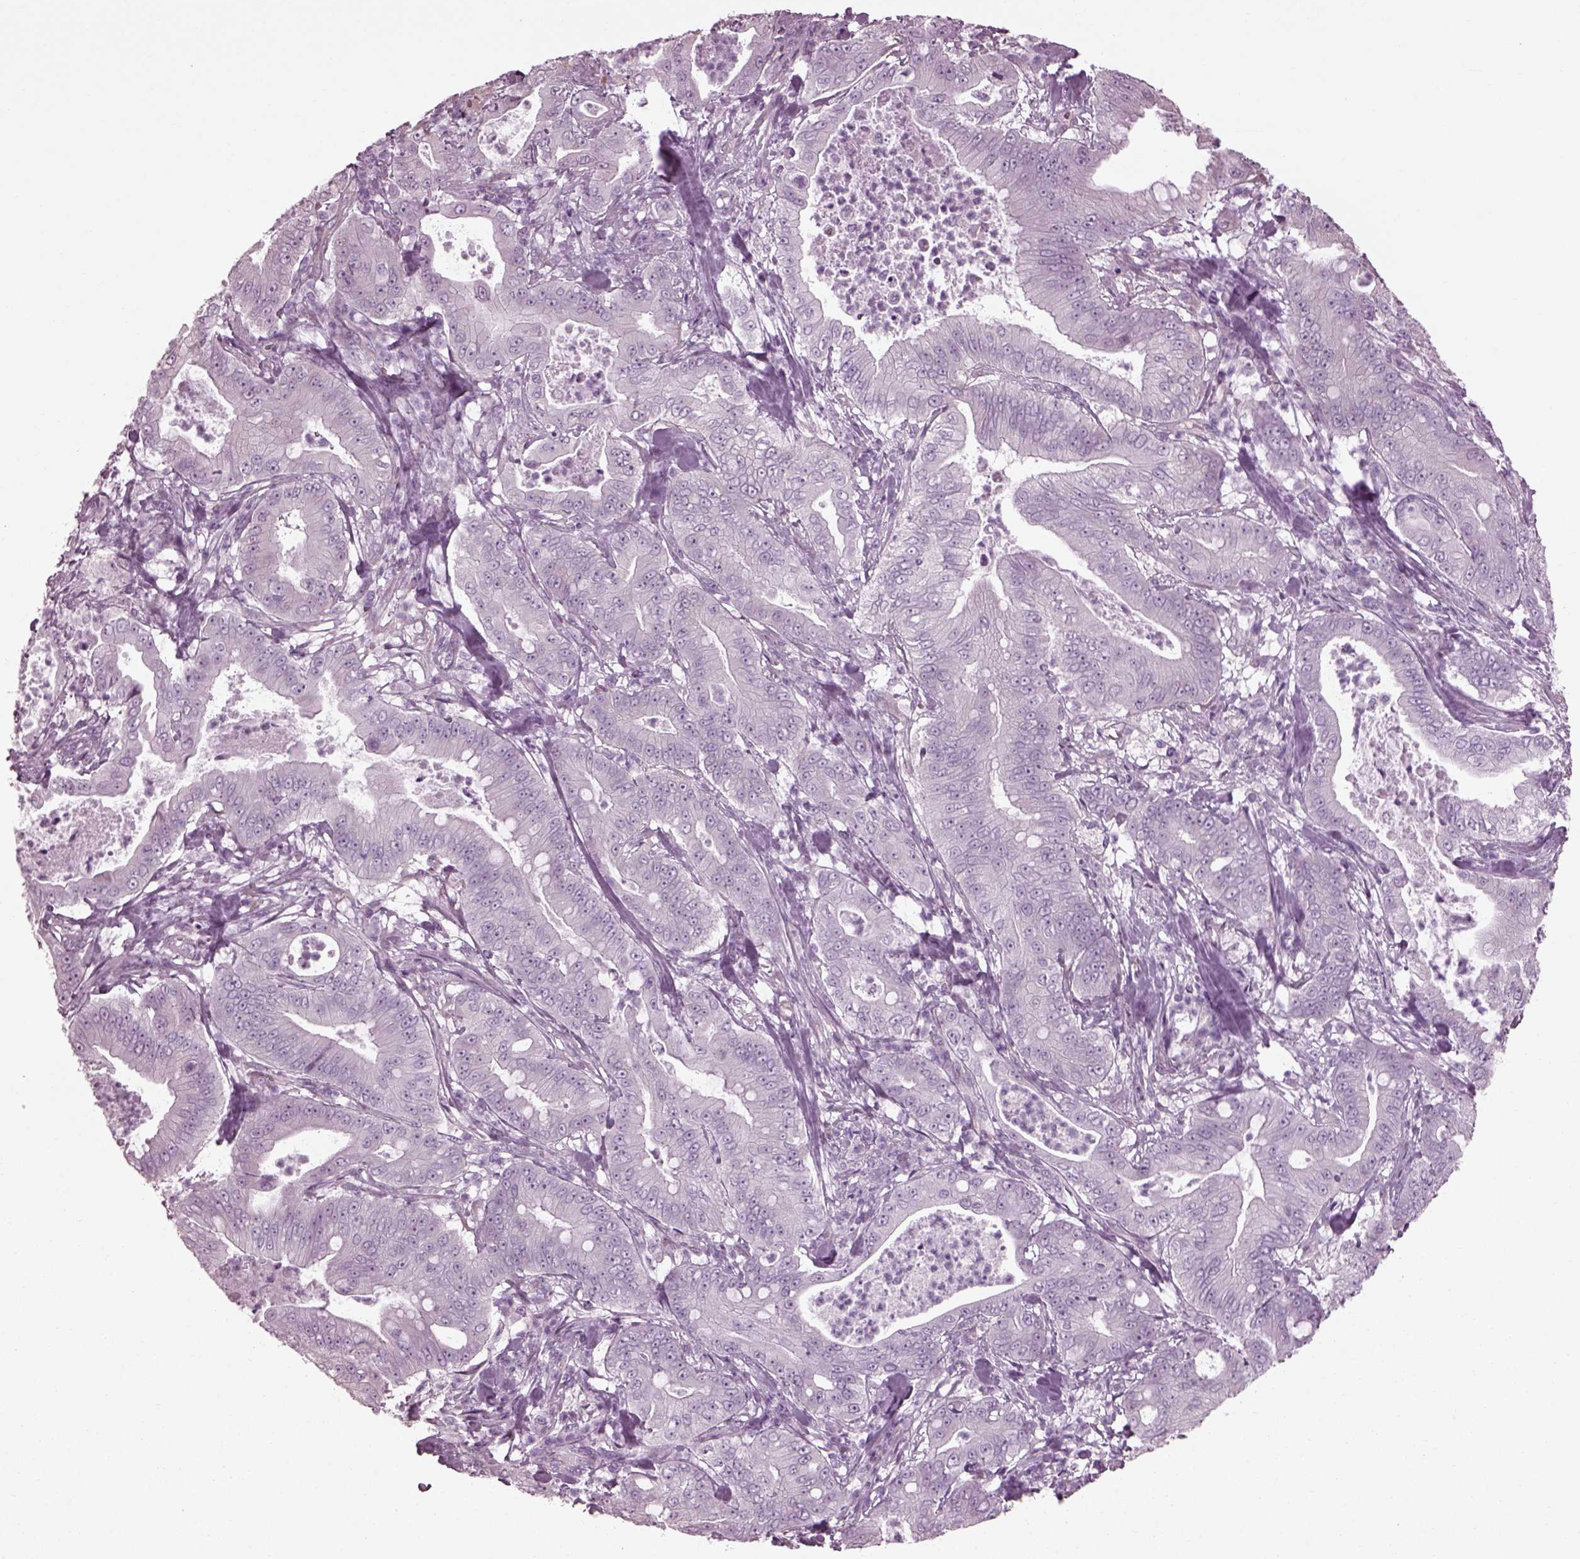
{"staining": {"intensity": "negative", "quantity": "none", "location": "none"}, "tissue": "pancreatic cancer", "cell_type": "Tumor cells", "image_type": "cancer", "snomed": [{"axis": "morphology", "description": "Adenocarcinoma, NOS"}, {"axis": "topography", "description": "Pancreas"}], "caption": "An immunohistochemistry photomicrograph of pancreatic adenocarcinoma is shown. There is no staining in tumor cells of pancreatic adenocarcinoma.", "gene": "CABP5", "patient": {"sex": "male", "age": 71}}